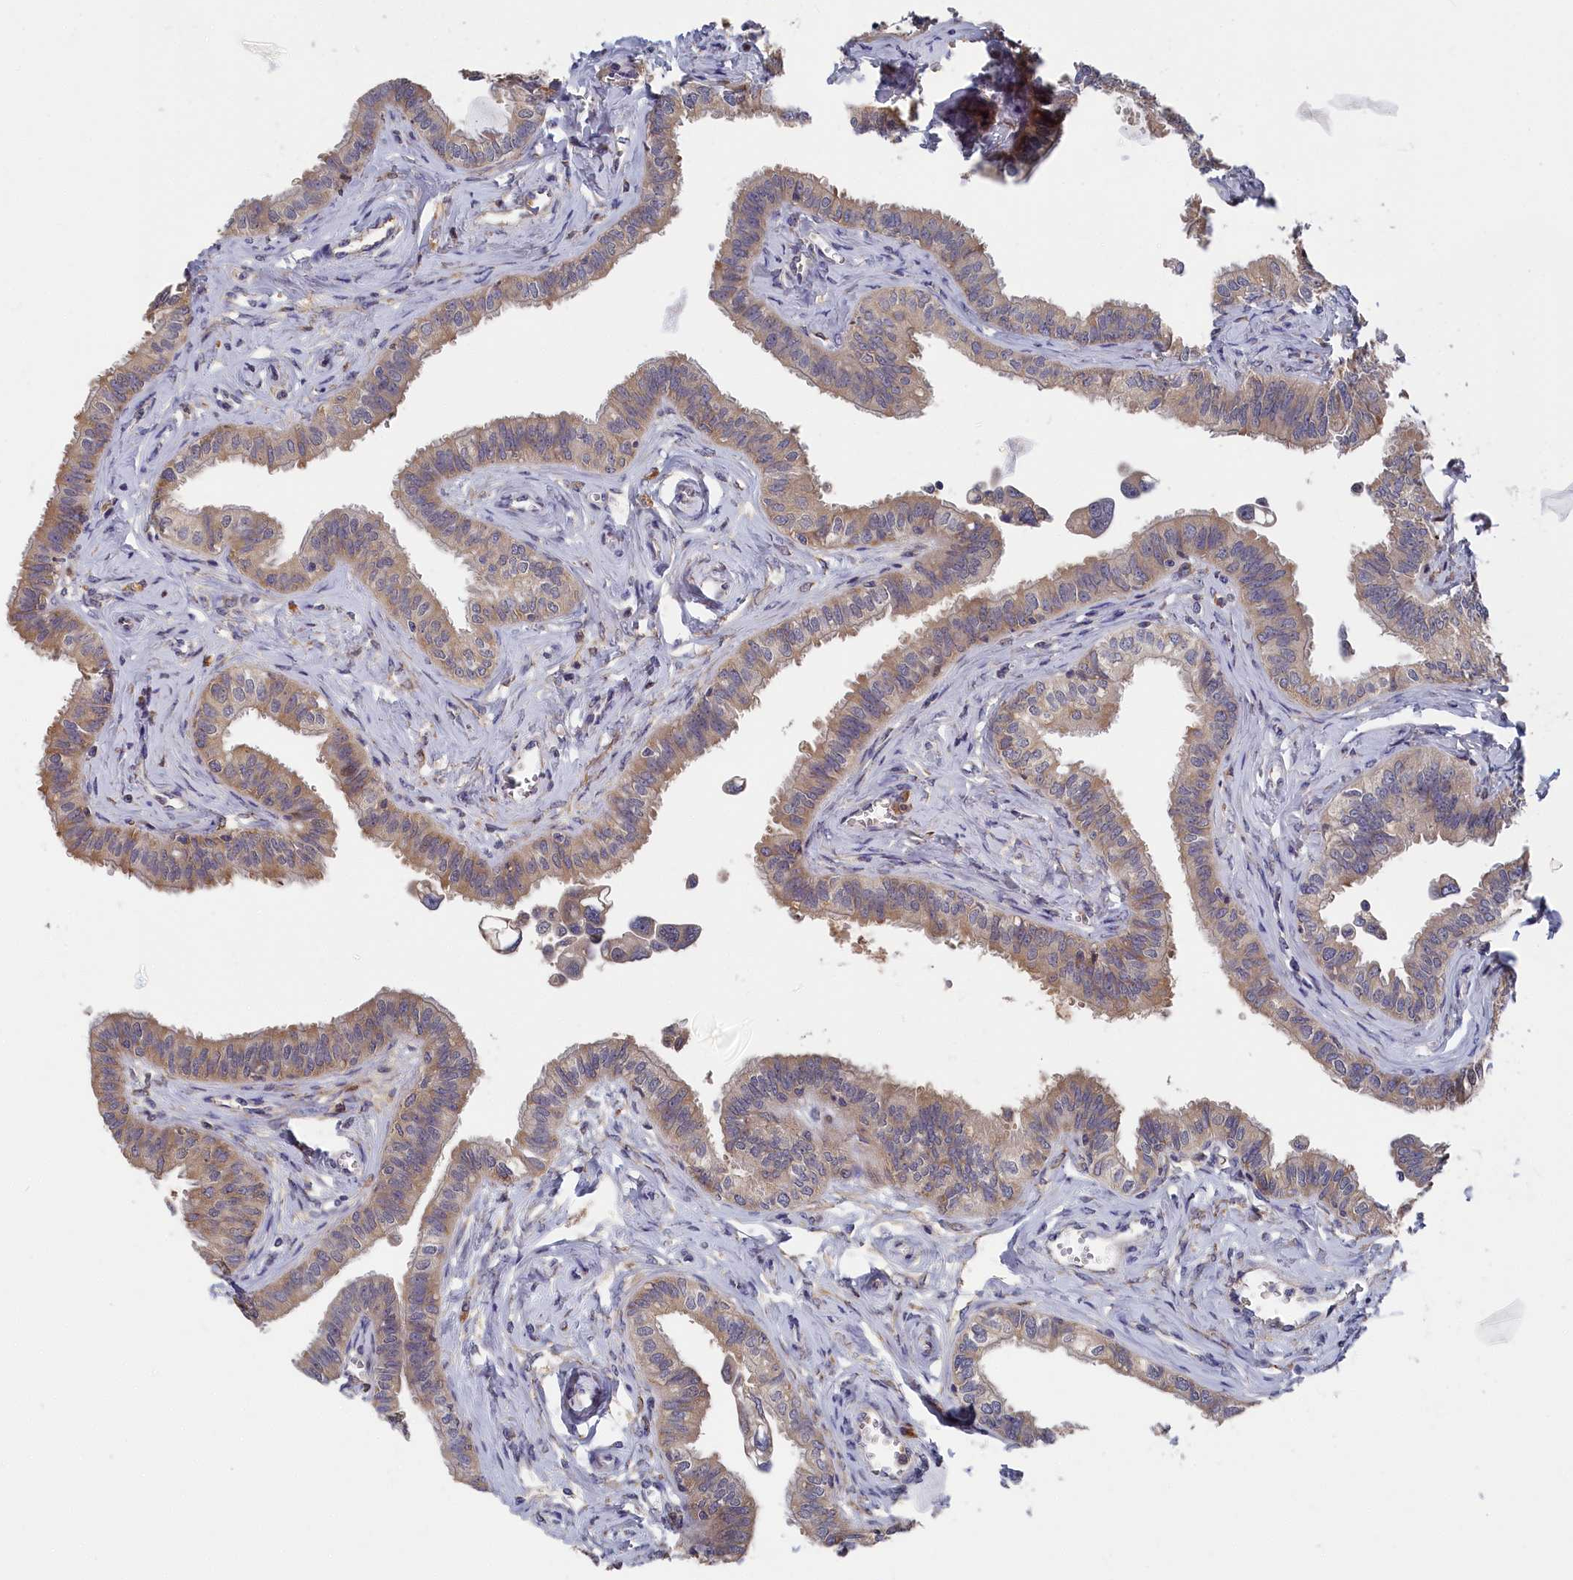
{"staining": {"intensity": "weak", "quantity": "25%-75%", "location": "cytoplasmic/membranous,nuclear"}, "tissue": "fallopian tube", "cell_type": "Glandular cells", "image_type": "normal", "snomed": [{"axis": "morphology", "description": "Normal tissue, NOS"}, {"axis": "morphology", "description": "Carcinoma, NOS"}, {"axis": "topography", "description": "Fallopian tube"}, {"axis": "topography", "description": "Ovary"}], "caption": "Immunohistochemistry histopathology image of unremarkable fallopian tube: human fallopian tube stained using immunohistochemistry reveals low levels of weak protein expression localized specifically in the cytoplasmic/membranous,nuclear of glandular cells, appearing as a cytoplasmic/membranous,nuclear brown color.", "gene": "CYB5D2", "patient": {"sex": "female", "age": 59}}